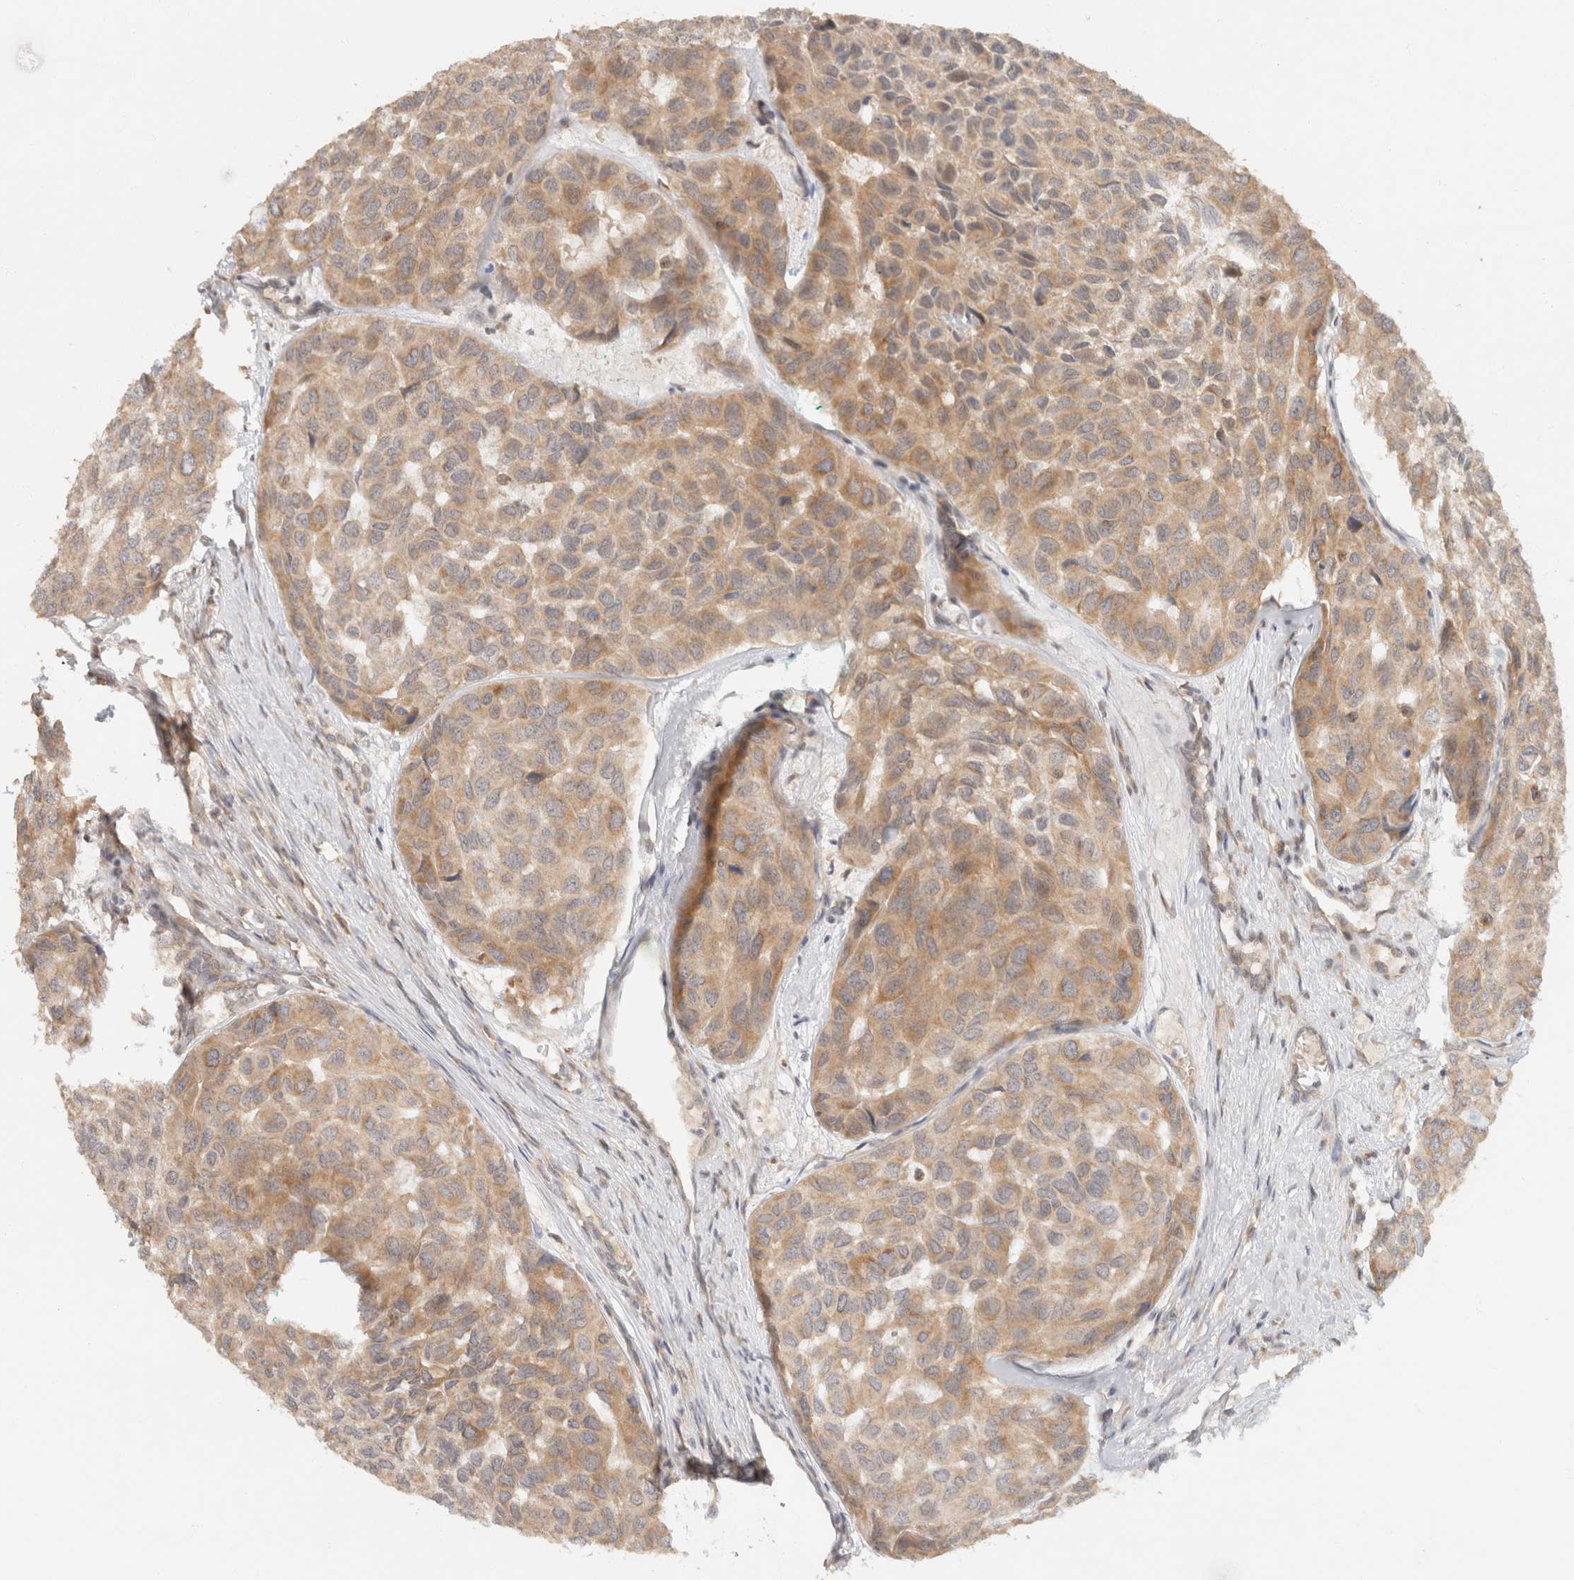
{"staining": {"intensity": "moderate", "quantity": ">75%", "location": "cytoplasmic/membranous"}, "tissue": "head and neck cancer", "cell_type": "Tumor cells", "image_type": "cancer", "snomed": [{"axis": "morphology", "description": "Adenocarcinoma, NOS"}, {"axis": "topography", "description": "Salivary gland, NOS"}, {"axis": "topography", "description": "Head-Neck"}], "caption": "IHC histopathology image of head and neck cancer stained for a protein (brown), which displays medium levels of moderate cytoplasmic/membranous positivity in about >75% of tumor cells.", "gene": "TACC1", "patient": {"sex": "female", "age": 76}}